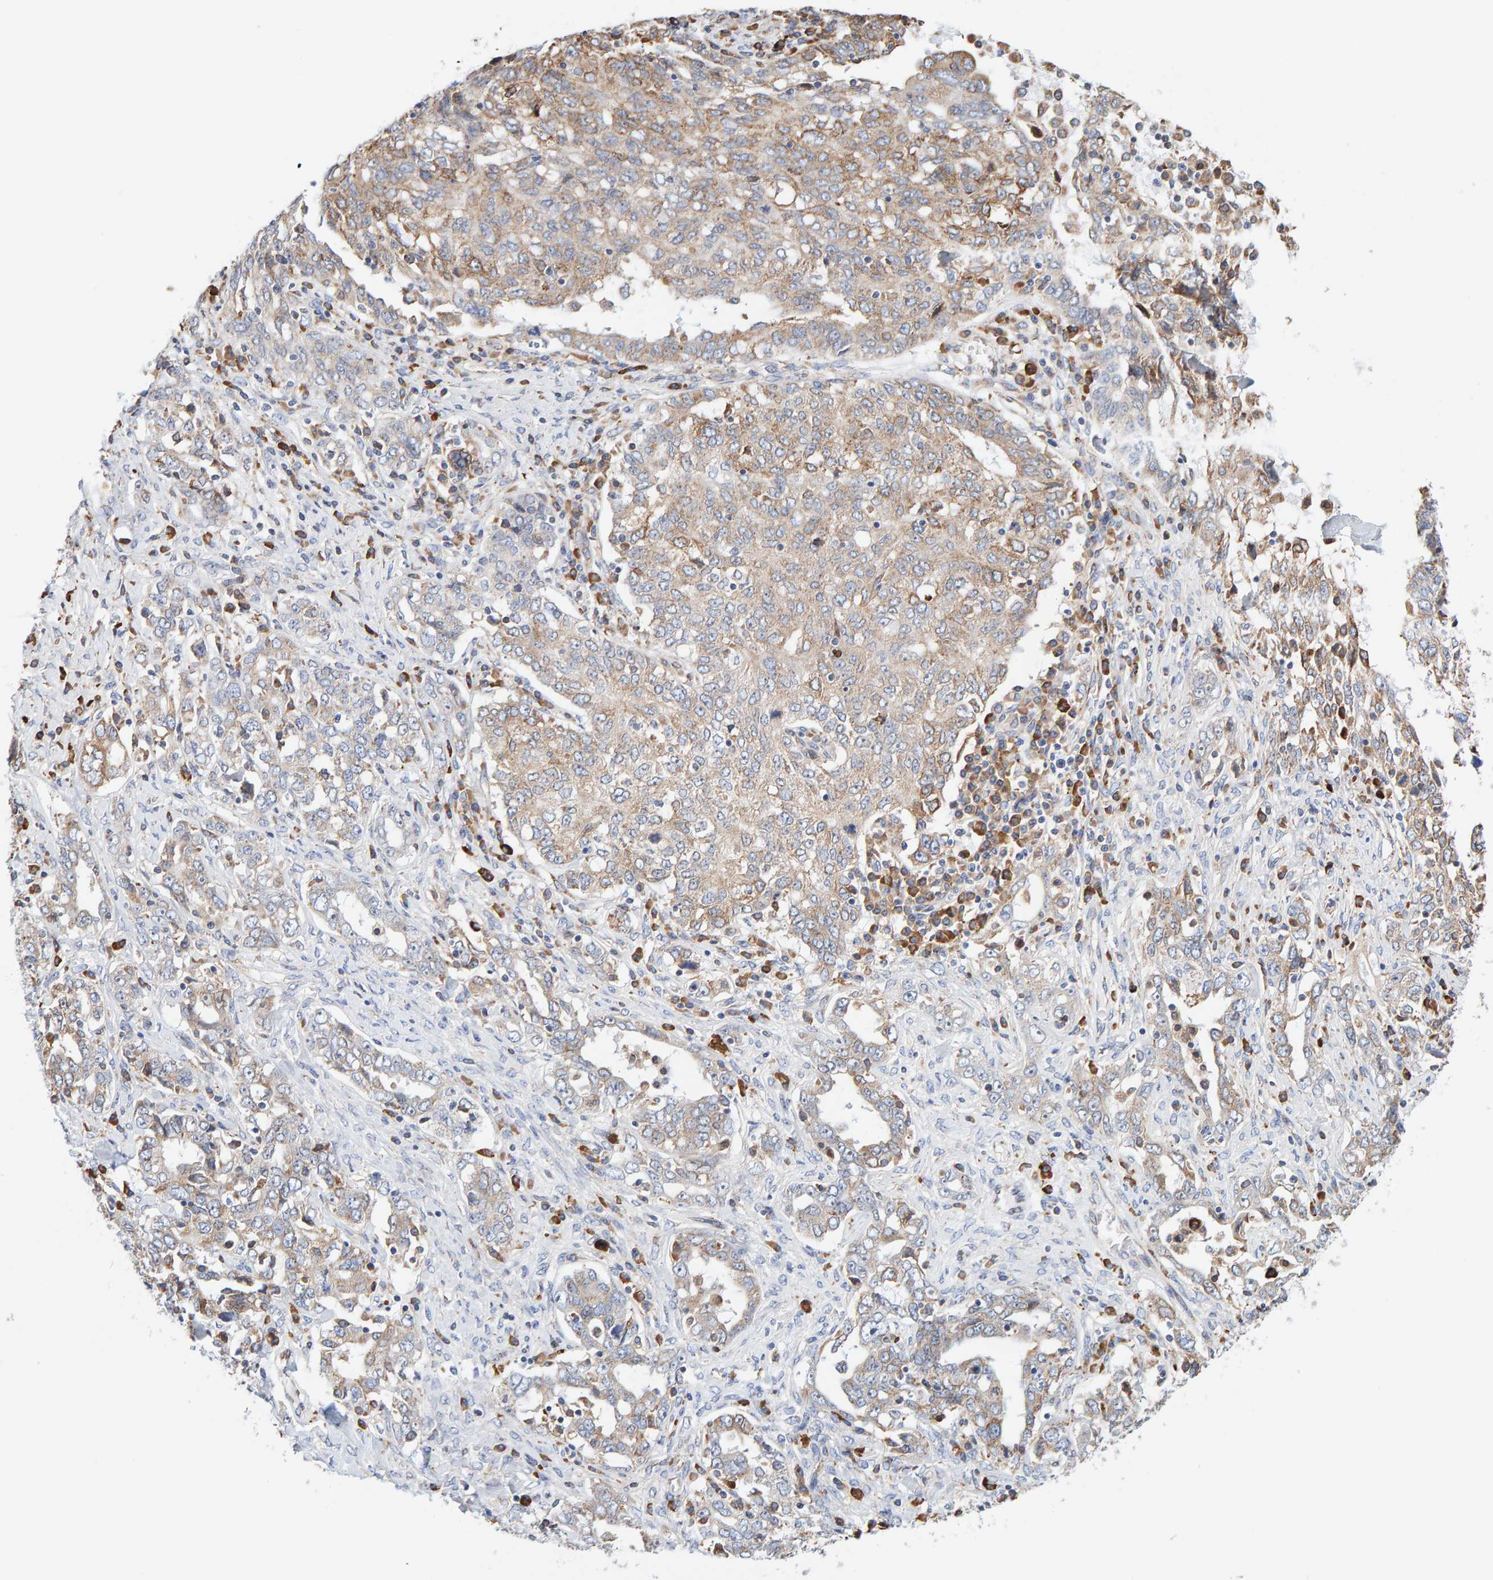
{"staining": {"intensity": "moderate", "quantity": "25%-75%", "location": "cytoplasmic/membranous"}, "tissue": "ovarian cancer", "cell_type": "Tumor cells", "image_type": "cancer", "snomed": [{"axis": "morphology", "description": "Carcinoma, endometroid"}, {"axis": "topography", "description": "Ovary"}], "caption": "The histopathology image reveals a brown stain indicating the presence of a protein in the cytoplasmic/membranous of tumor cells in ovarian cancer (endometroid carcinoma). (DAB IHC, brown staining for protein, blue staining for nuclei).", "gene": "SGPL1", "patient": {"sex": "female", "age": 62}}